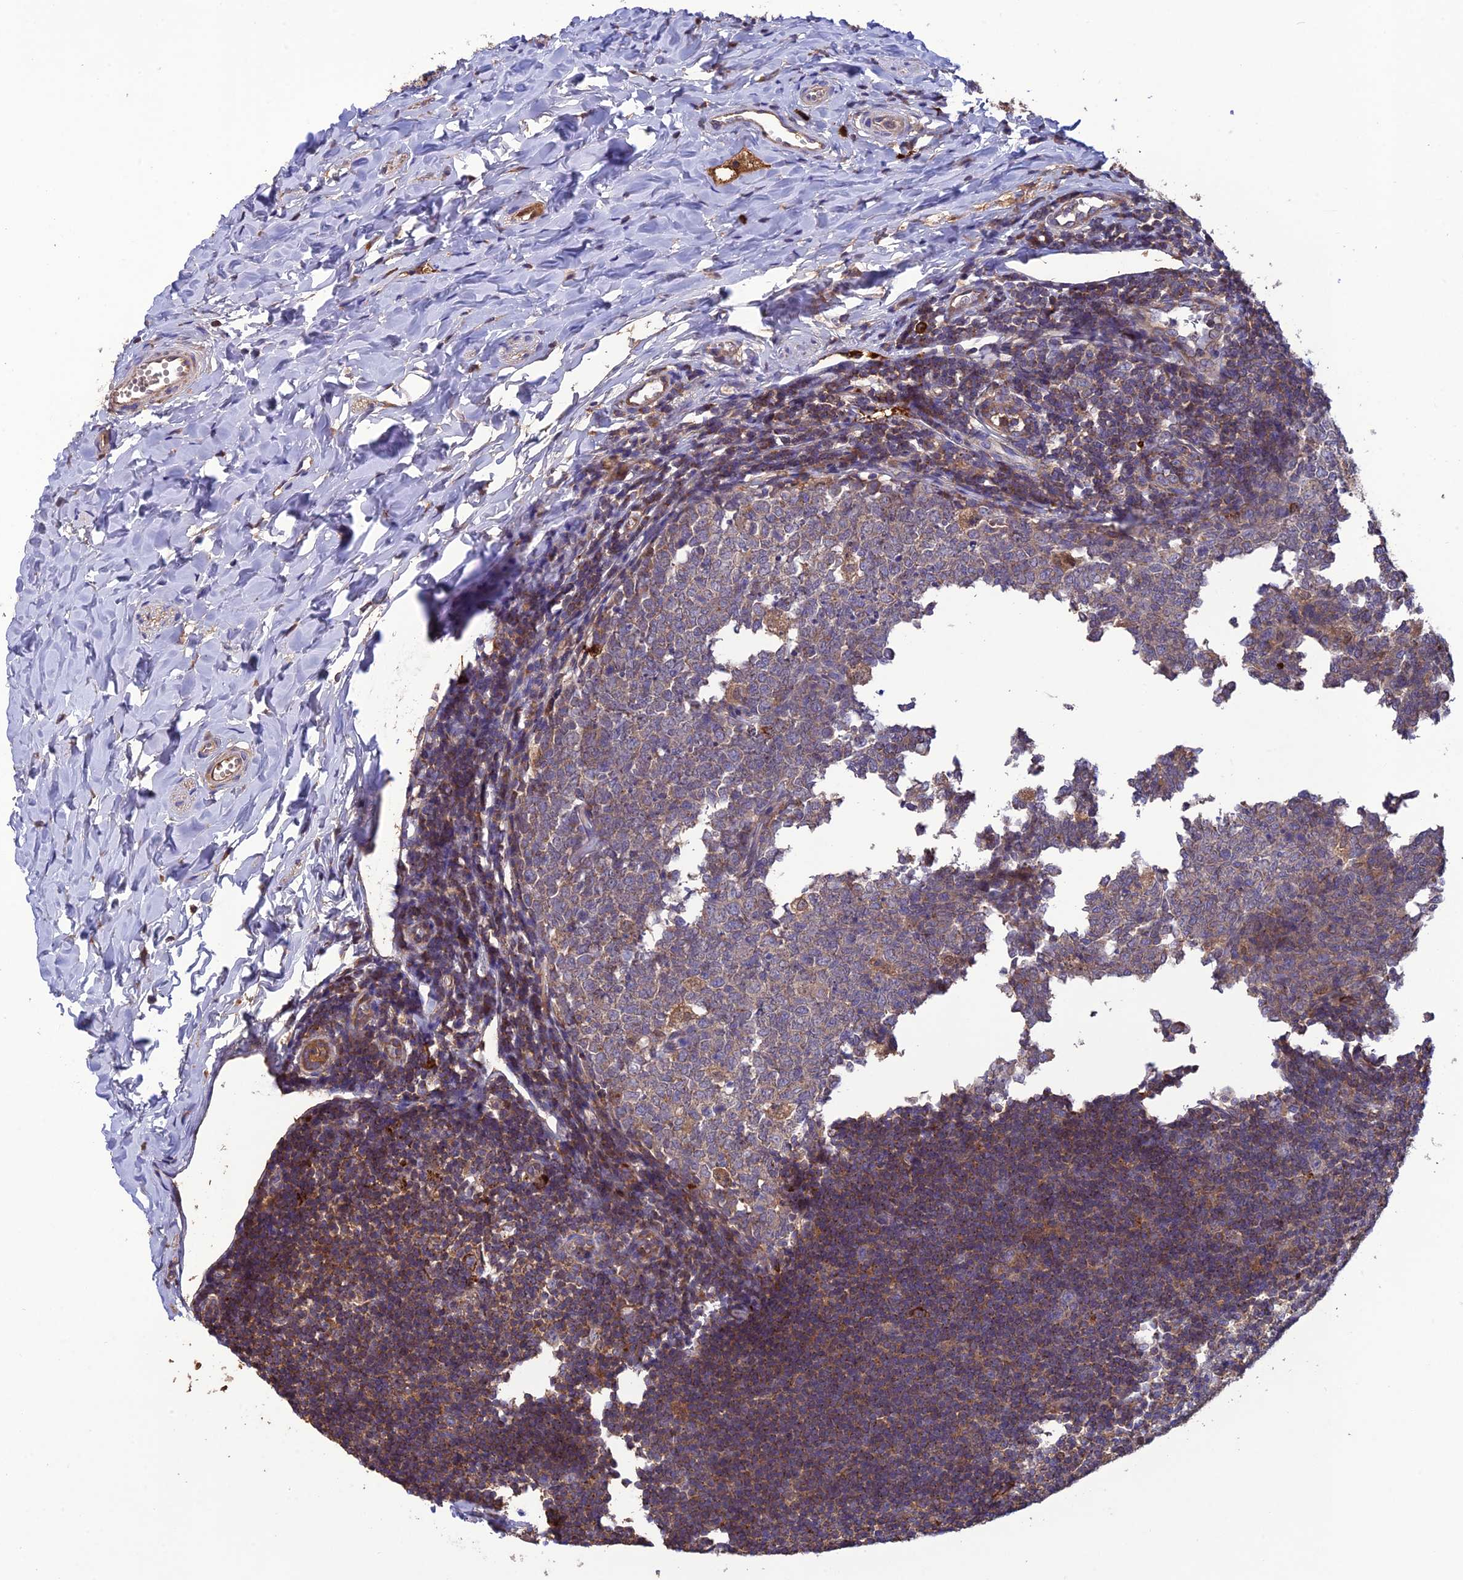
{"staining": {"intensity": "strong", "quantity": "25%-75%", "location": "cytoplasmic/membranous"}, "tissue": "appendix", "cell_type": "Glandular cells", "image_type": "normal", "snomed": [{"axis": "morphology", "description": "Normal tissue, NOS"}, {"axis": "topography", "description": "Appendix"}], "caption": "Glandular cells exhibit high levels of strong cytoplasmic/membranous staining in about 25%-75% of cells in normal human appendix. Using DAB (brown) and hematoxylin (blue) stains, captured at high magnification using brightfield microscopy.", "gene": "MIOS", "patient": {"sex": "male", "age": 14}}